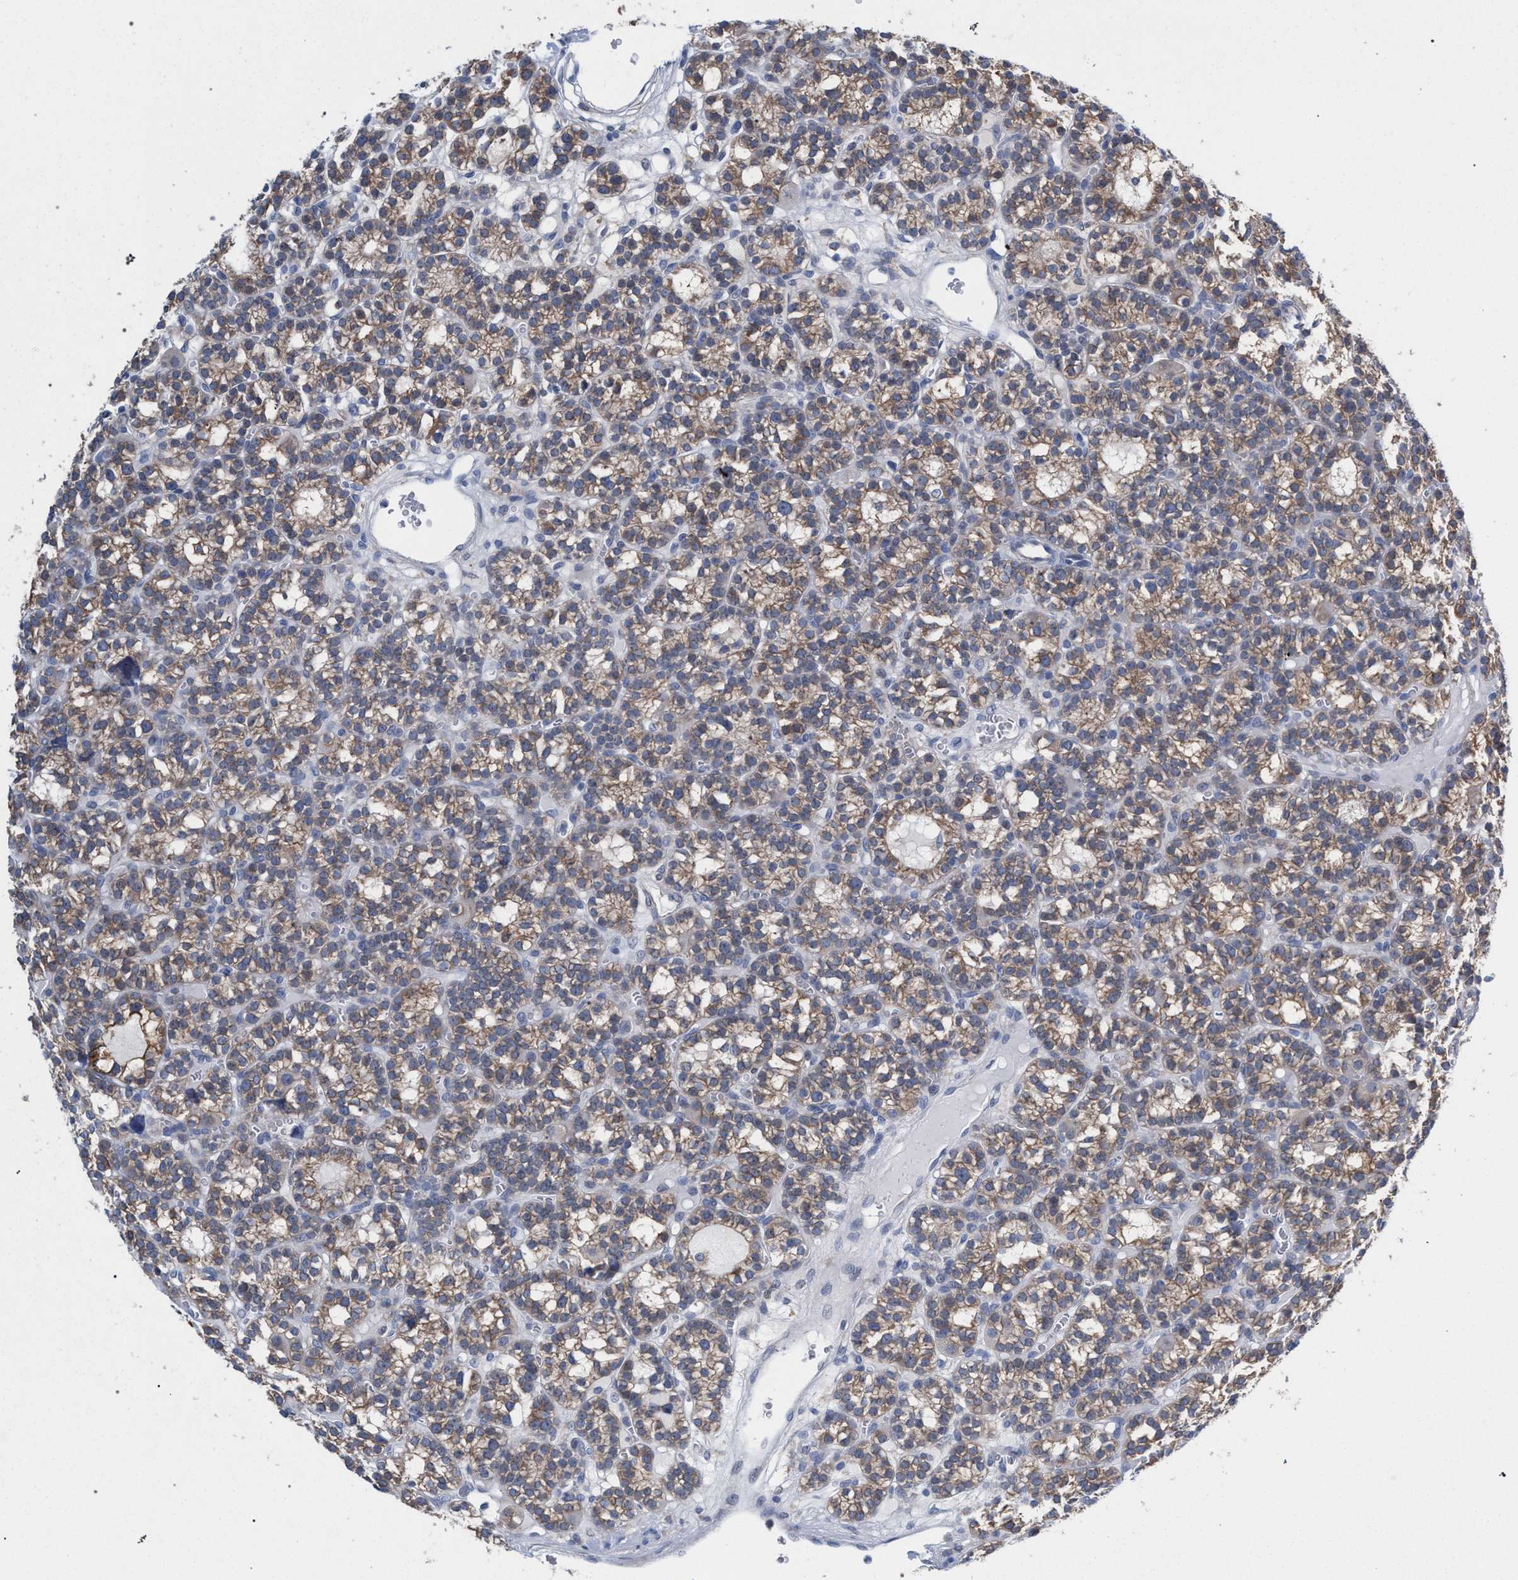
{"staining": {"intensity": "moderate", "quantity": ">75%", "location": "cytoplasmic/membranous"}, "tissue": "parathyroid gland", "cell_type": "Glandular cells", "image_type": "normal", "snomed": [{"axis": "morphology", "description": "Normal tissue, NOS"}, {"axis": "morphology", "description": "Adenoma, NOS"}, {"axis": "topography", "description": "Parathyroid gland"}], "caption": "Immunohistochemical staining of normal human parathyroid gland shows medium levels of moderate cytoplasmic/membranous expression in about >75% of glandular cells. (DAB IHC, brown staining for protein, blue staining for nuclei).", "gene": "FHOD3", "patient": {"sex": "female", "age": 58}}